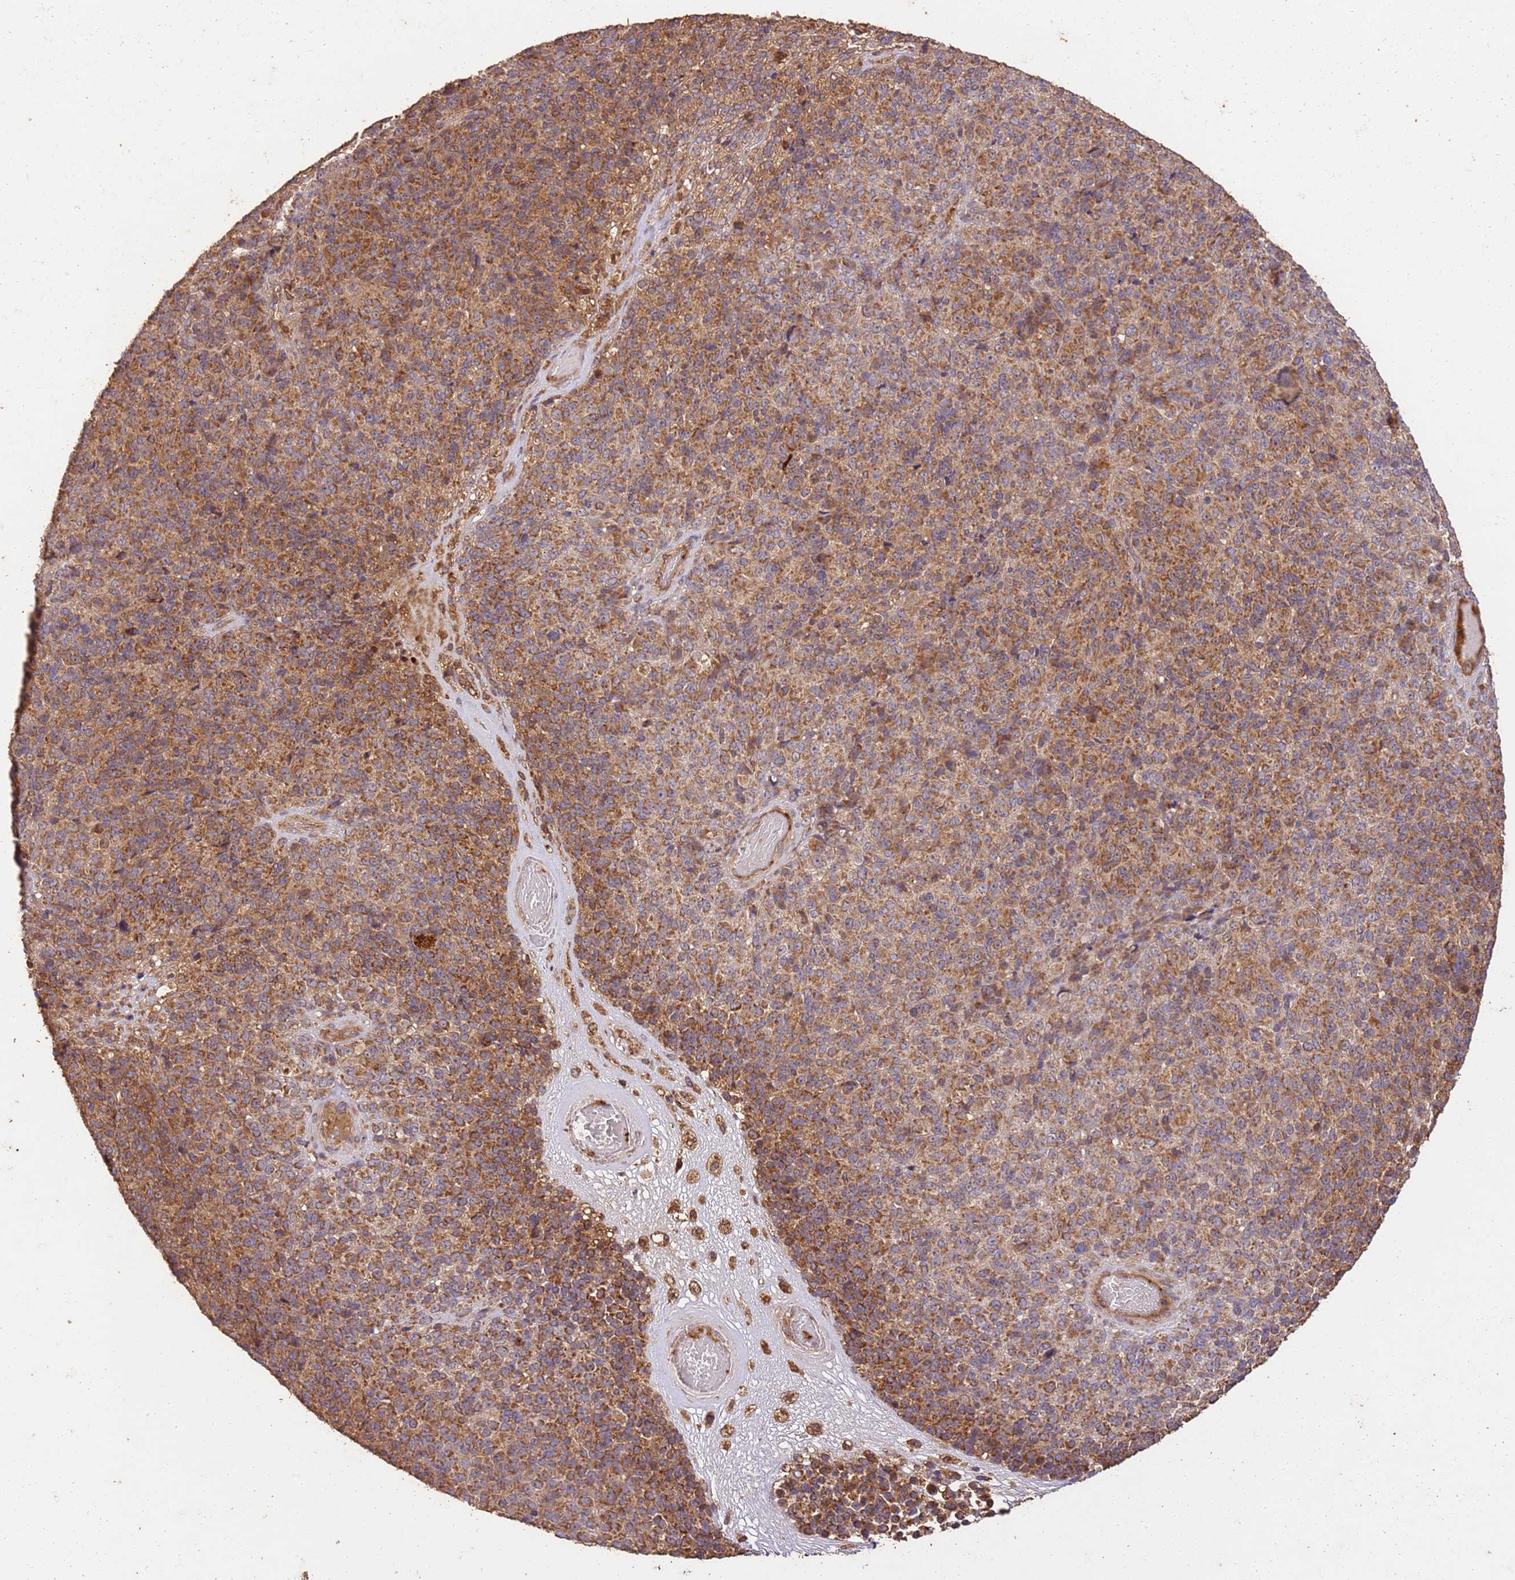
{"staining": {"intensity": "moderate", "quantity": ">75%", "location": "cytoplasmic/membranous"}, "tissue": "melanoma", "cell_type": "Tumor cells", "image_type": "cancer", "snomed": [{"axis": "morphology", "description": "Malignant melanoma, Metastatic site"}, {"axis": "topography", "description": "Brain"}], "caption": "Protein staining of malignant melanoma (metastatic site) tissue exhibits moderate cytoplasmic/membranous positivity in approximately >75% of tumor cells.", "gene": "LRRC28", "patient": {"sex": "female", "age": 56}}